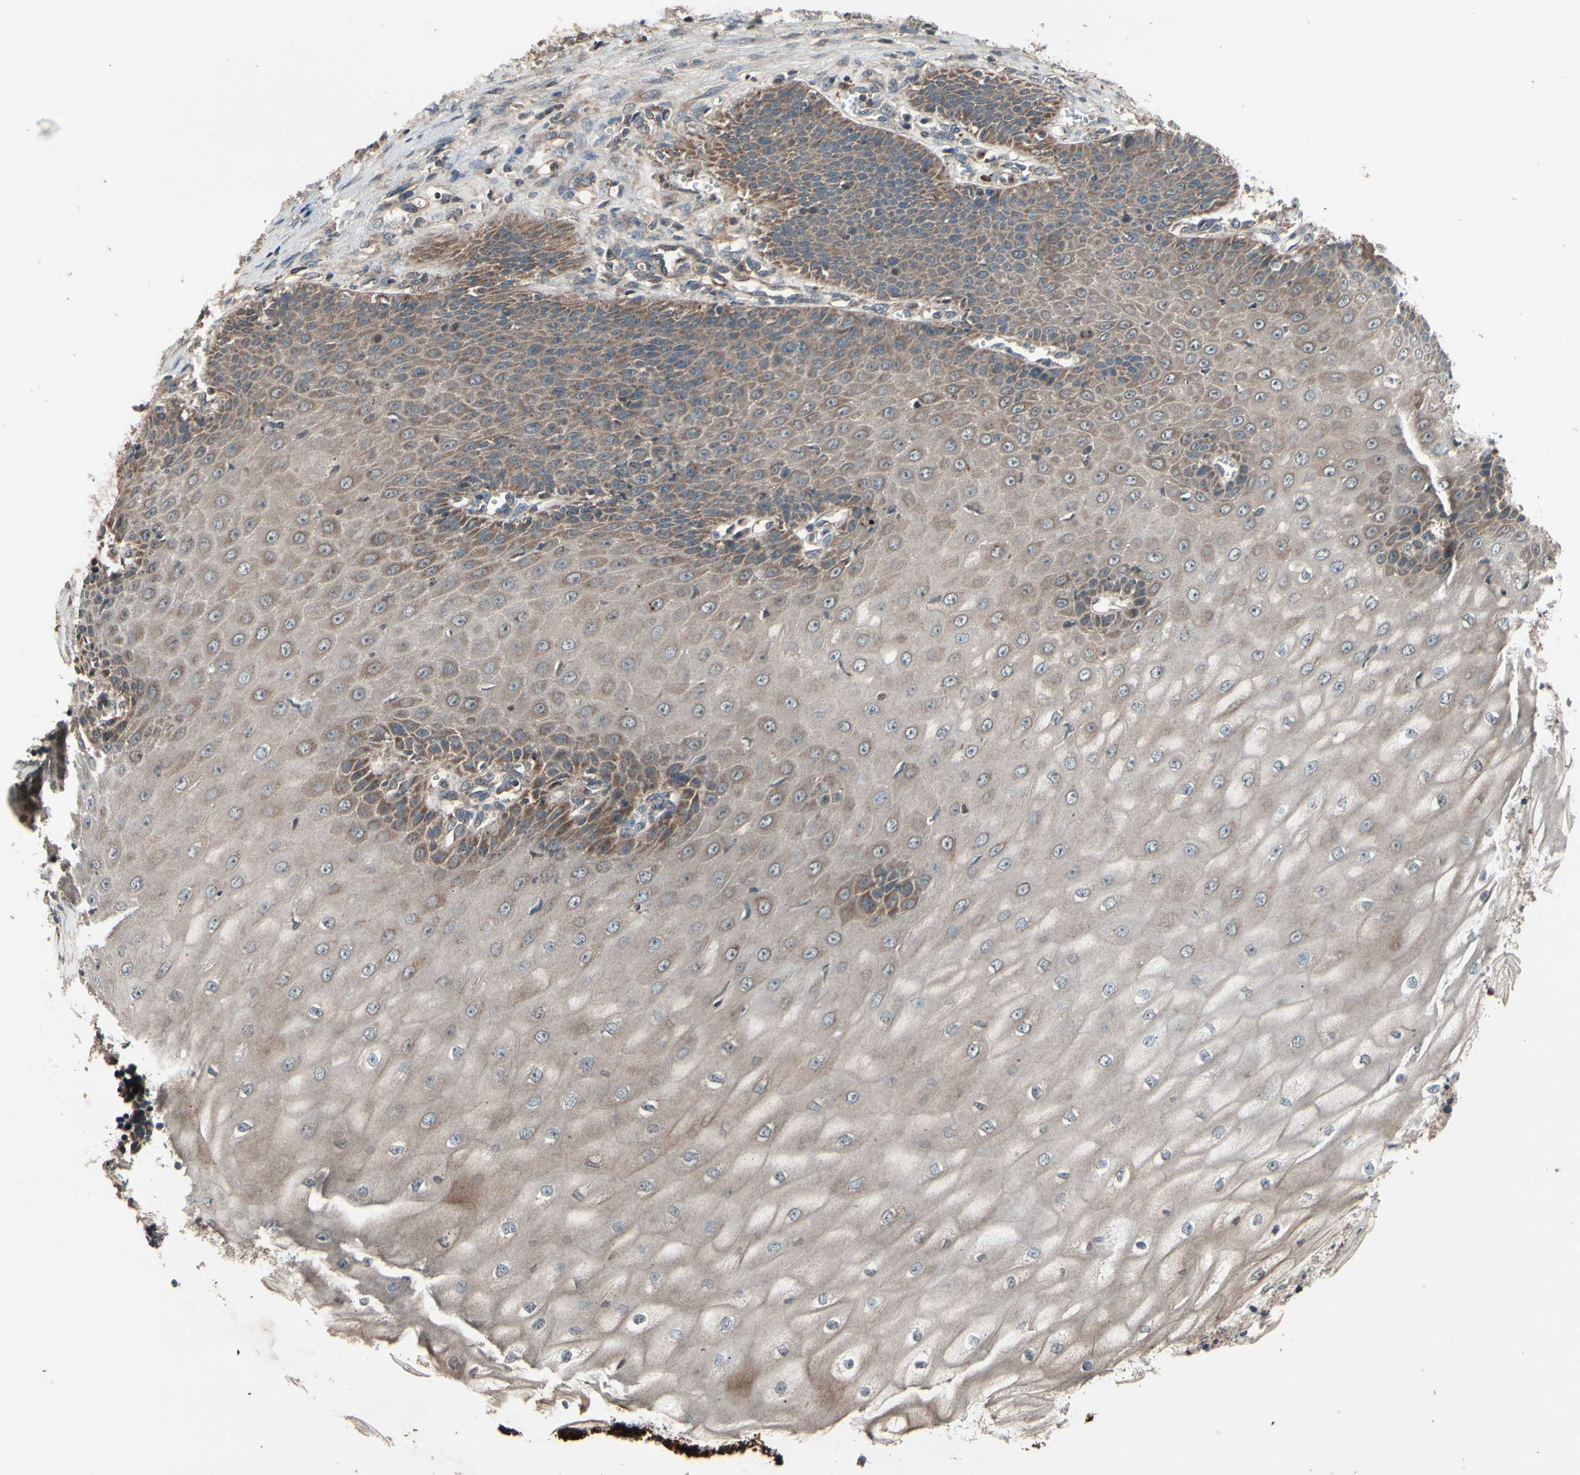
{"staining": {"intensity": "moderate", "quantity": "<25%", "location": "cytoplasmic/membranous"}, "tissue": "cervical cancer", "cell_type": "Tumor cells", "image_type": "cancer", "snomed": [{"axis": "morphology", "description": "Squamous cell carcinoma, NOS"}, {"axis": "topography", "description": "Cervix"}], "caption": "A histopathology image of cervical squamous cell carcinoma stained for a protein reveals moderate cytoplasmic/membranous brown staining in tumor cells.", "gene": "MBTPS2", "patient": {"sex": "female", "age": 35}}